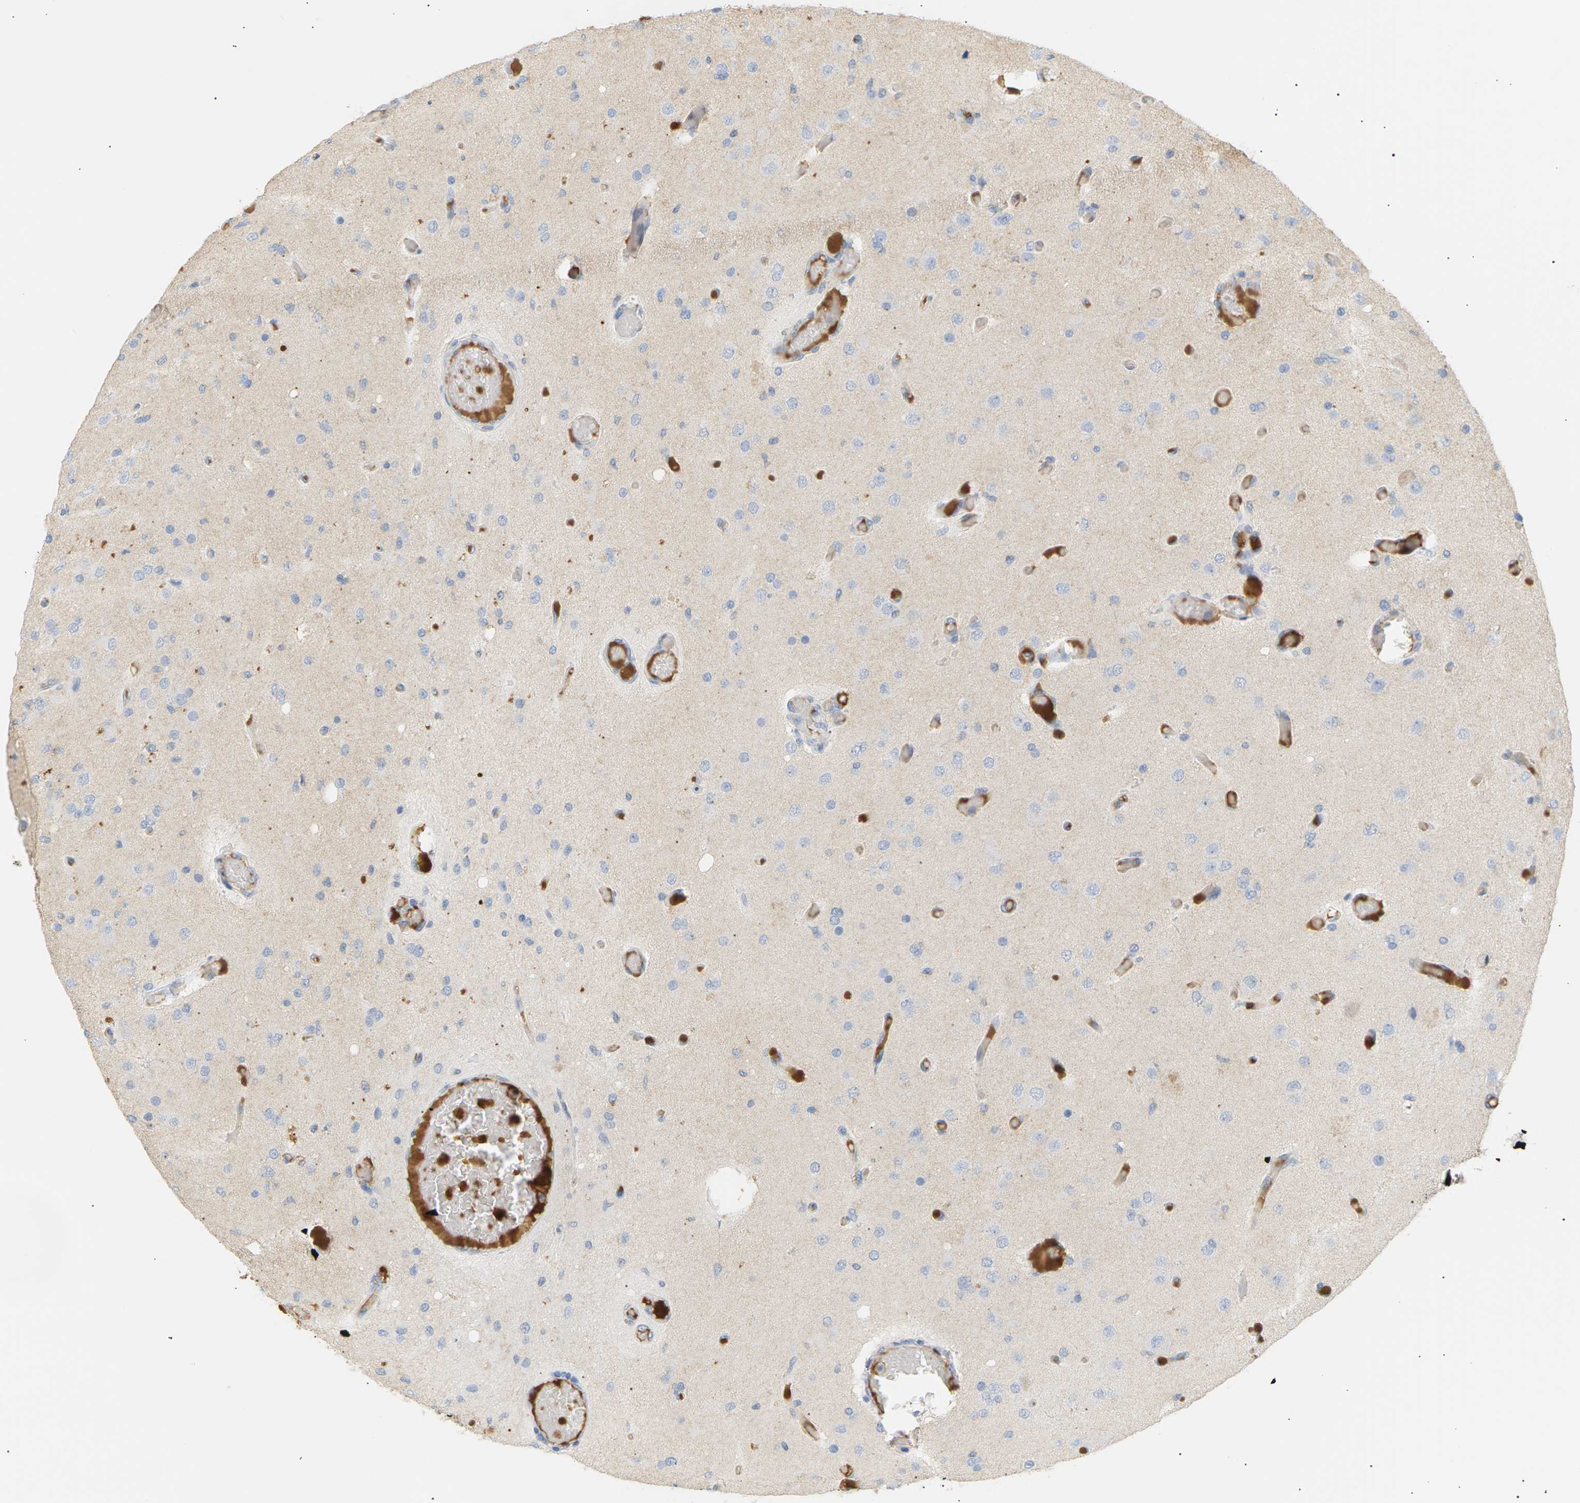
{"staining": {"intensity": "negative", "quantity": "none", "location": "none"}, "tissue": "glioma", "cell_type": "Tumor cells", "image_type": "cancer", "snomed": [{"axis": "morphology", "description": "Normal tissue, NOS"}, {"axis": "morphology", "description": "Glioma, malignant, High grade"}, {"axis": "topography", "description": "Cerebral cortex"}], "caption": "Malignant glioma (high-grade) was stained to show a protein in brown. There is no significant staining in tumor cells.", "gene": "IGLC3", "patient": {"sex": "male", "age": 77}}